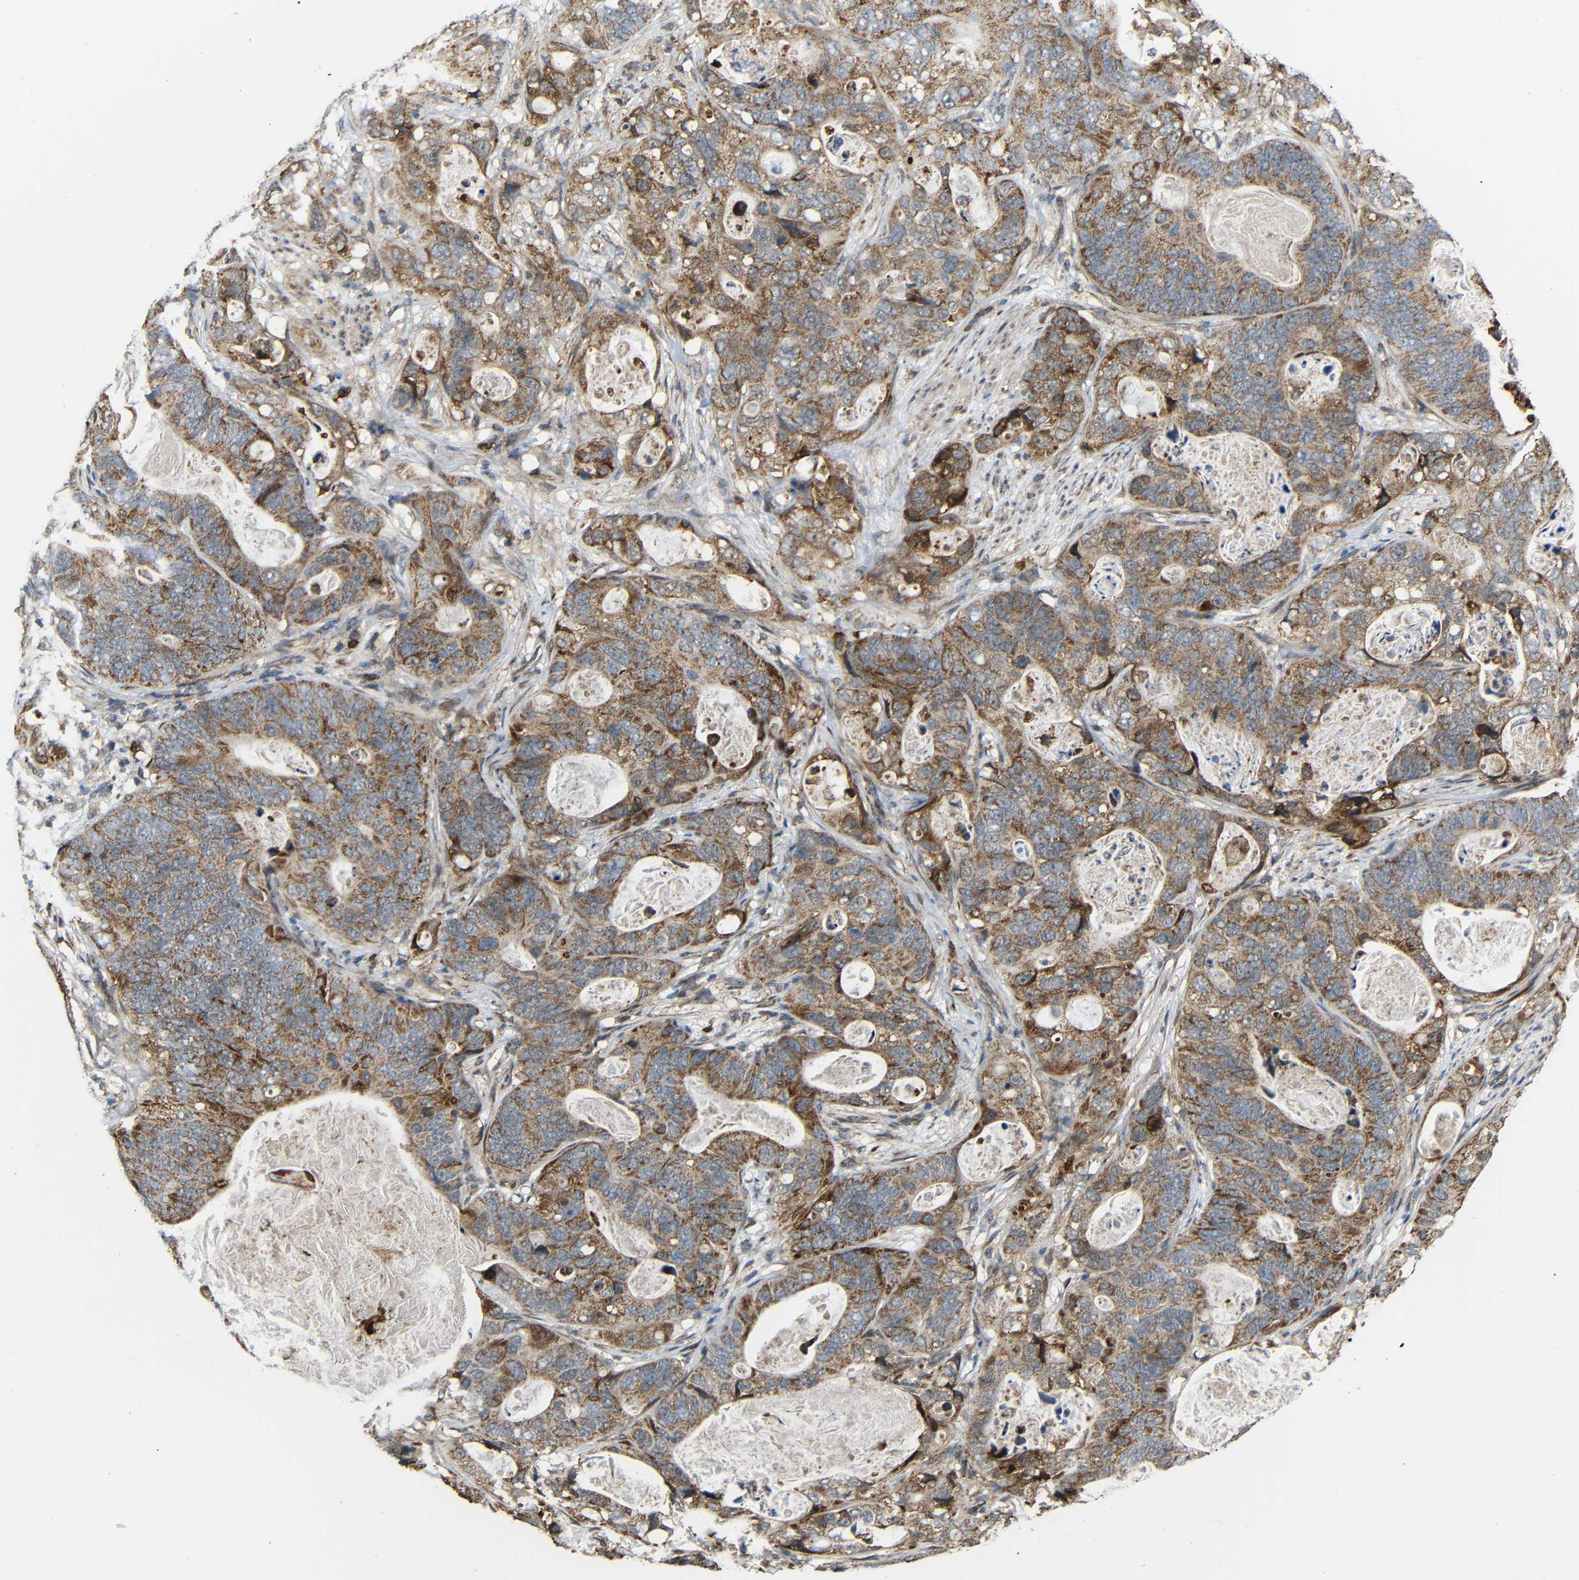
{"staining": {"intensity": "moderate", "quantity": ">75%", "location": "cytoplasmic/membranous"}, "tissue": "stomach cancer", "cell_type": "Tumor cells", "image_type": "cancer", "snomed": [{"axis": "morphology", "description": "Adenocarcinoma, NOS"}, {"axis": "topography", "description": "Stomach"}], "caption": "The micrograph exhibits immunohistochemical staining of stomach cancer. There is moderate cytoplasmic/membranous positivity is seen in approximately >75% of tumor cells. The staining is performed using DAB brown chromogen to label protein expression. The nuclei are counter-stained blue using hematoxylin.", "gene": "C1GALT1", "patient": {"sex": "female", "age": 89}}